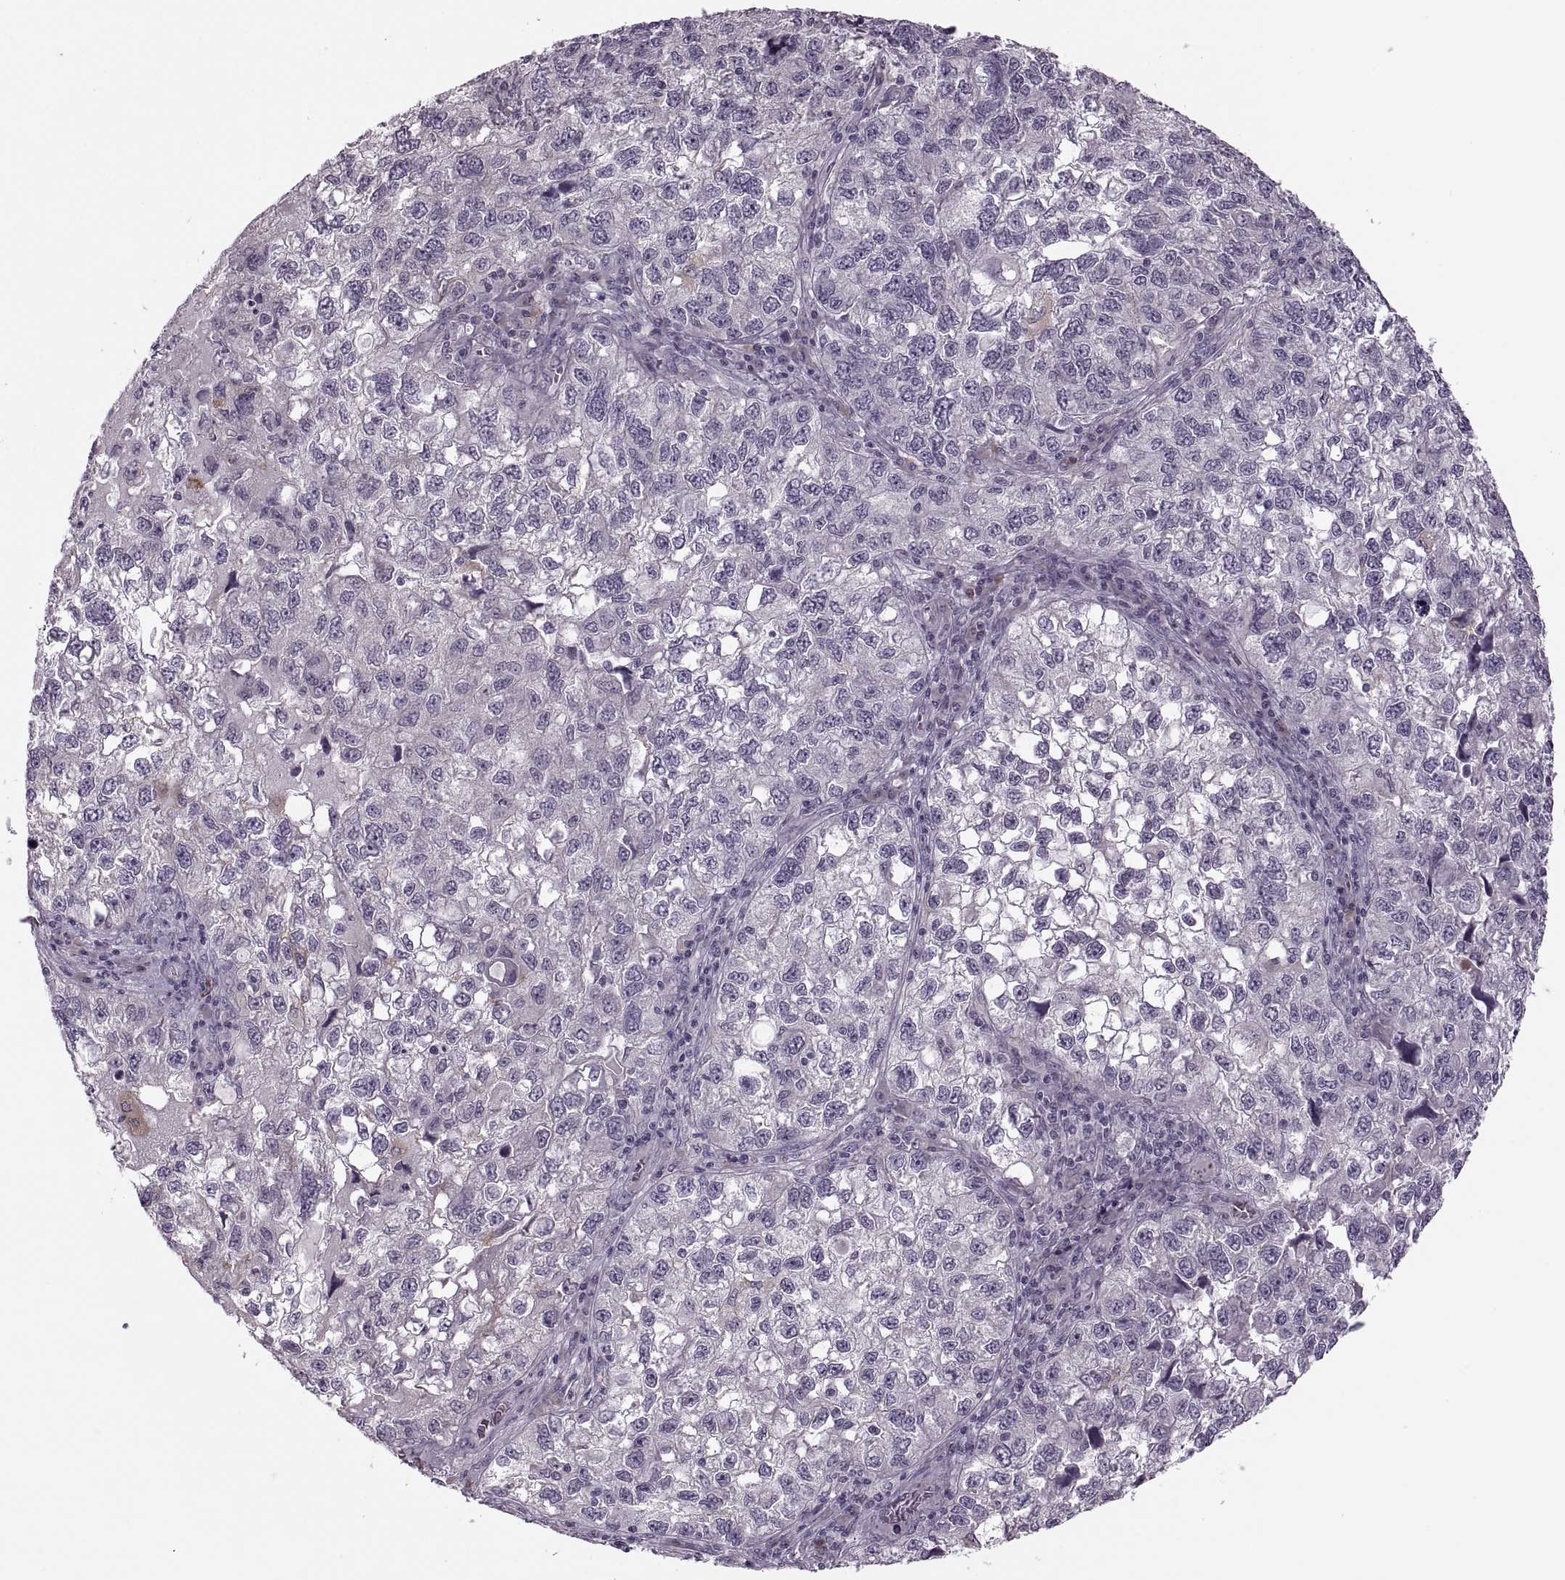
{"staining": {"intensity": "negative", "quantity": "none", "location": "none"}, "tissue": "cervical cancer", "cell_type": "Tumor cells", "image_type": "cancer", "snomed": [{"axis": "morphology", "description": "Squamous cell carcinoma, NOS"}, {"axis": "topography", "description": "Cervix"}], "caption": "IHC of squamous cell carcinoma (cervical) exhibits no positivity in tumor cells.", "gene": "H2AP", "patient": {"sex": "female", "age": 55}}